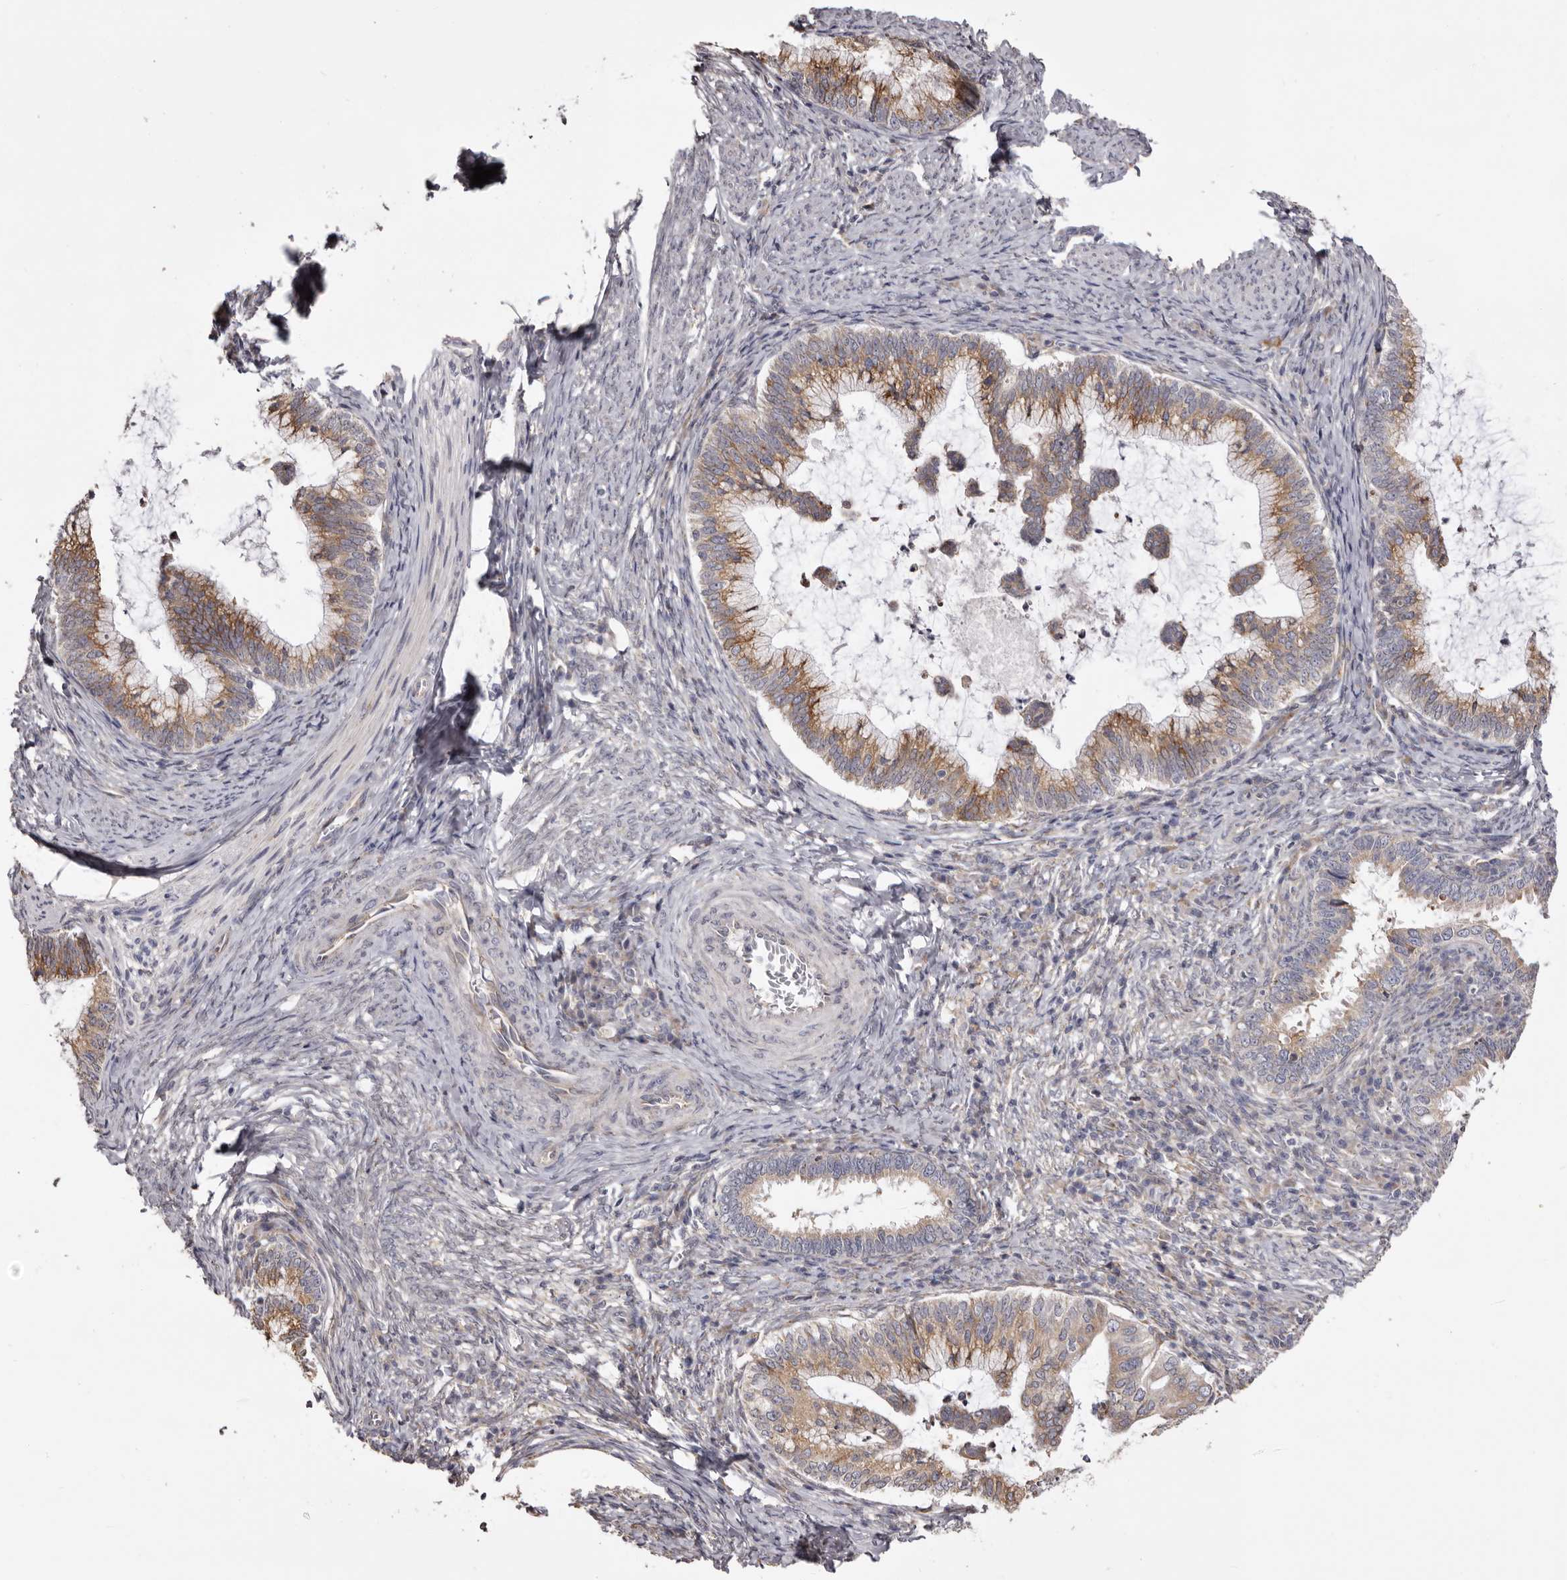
{"staining": {"intensity": "strong", "quantity": ">75%", "location": "cytoplasmic/membranous"}, "tissue": "cervical cancer", "cell_type": "Tumor cells", "image_type": "cancer", "snomed": [{"axis": "morphology", "description": "Adenocarcinoma, NOS"}, {"axis": "topography", "description": "Cervix"}], "caption": "Immunohistochemistry staining of cervical cancer, which demonstrates high levels of strong cytoplasmic/membranous expression in about >75% of tumor cells indicating strong cytoplasmic/membranous protein positivity. The staining was performed using DAB (brown) for protein detection and nuclei were counterstained in hematoxylin (blue).", "gene": "PIGX", "patient": {"sex": "female", "age": 36}}